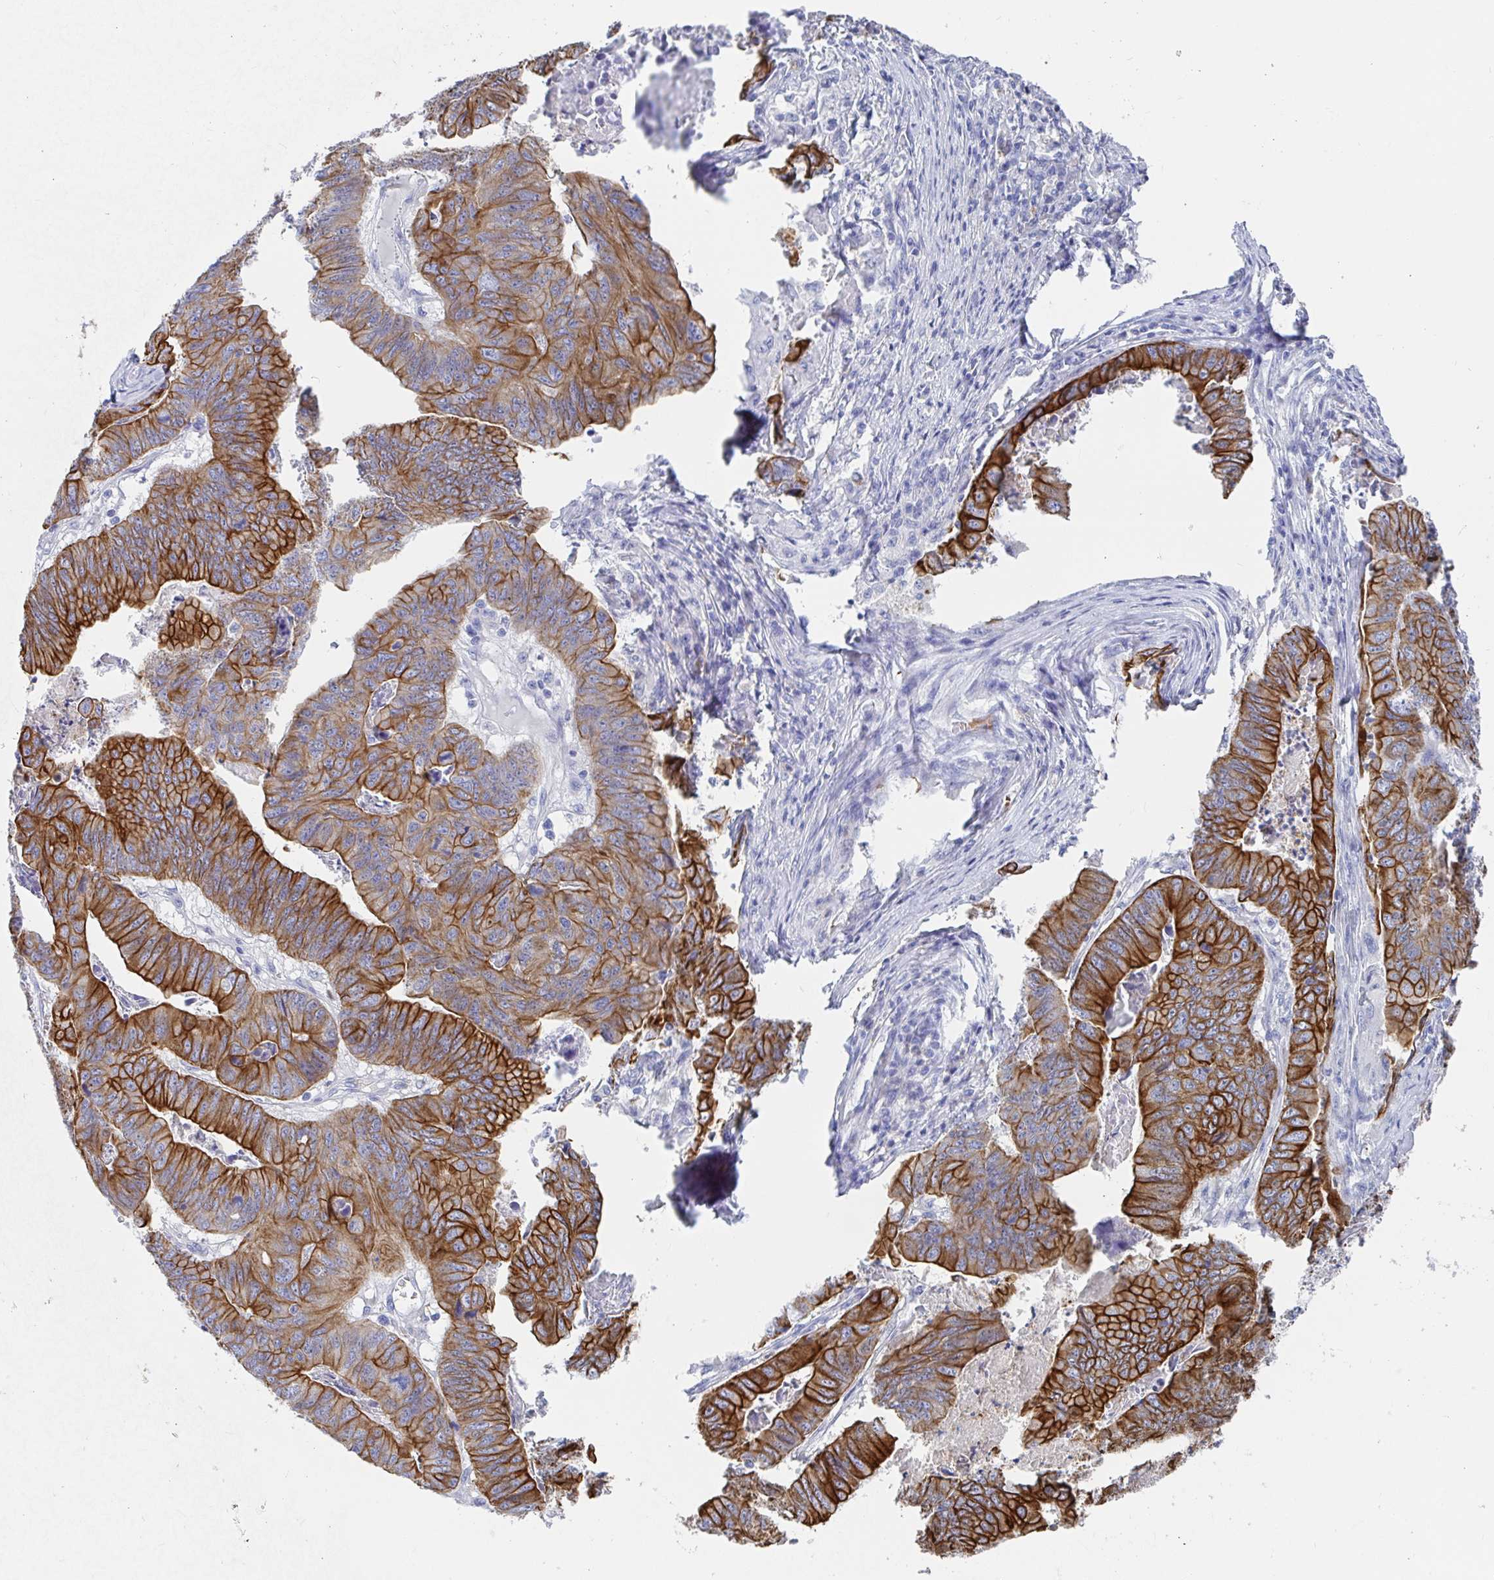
{"staining": {"intensity": "strong", "quantity": ">75%", "location": "cytoplasmic/membranous"}, "tissue": "stomach cancer", "cell_type": "Tumor cells", "image_type": "cancer", "snomed": [{"axis": "morphology", "description": "Adenocarcinoma, NOS"}, {"axis": "topography", "description": "Stomach, lower"}], "caption": "Stomach adenocarcinoma tissue displays strong cytoplasmic/membranous expression in about >75% of tumor cells The protein of interest is shown in brown color, while the nuclei are stained blue.", "gene": "CLDN8", "patient": {"sex": "male", "age": 77}}